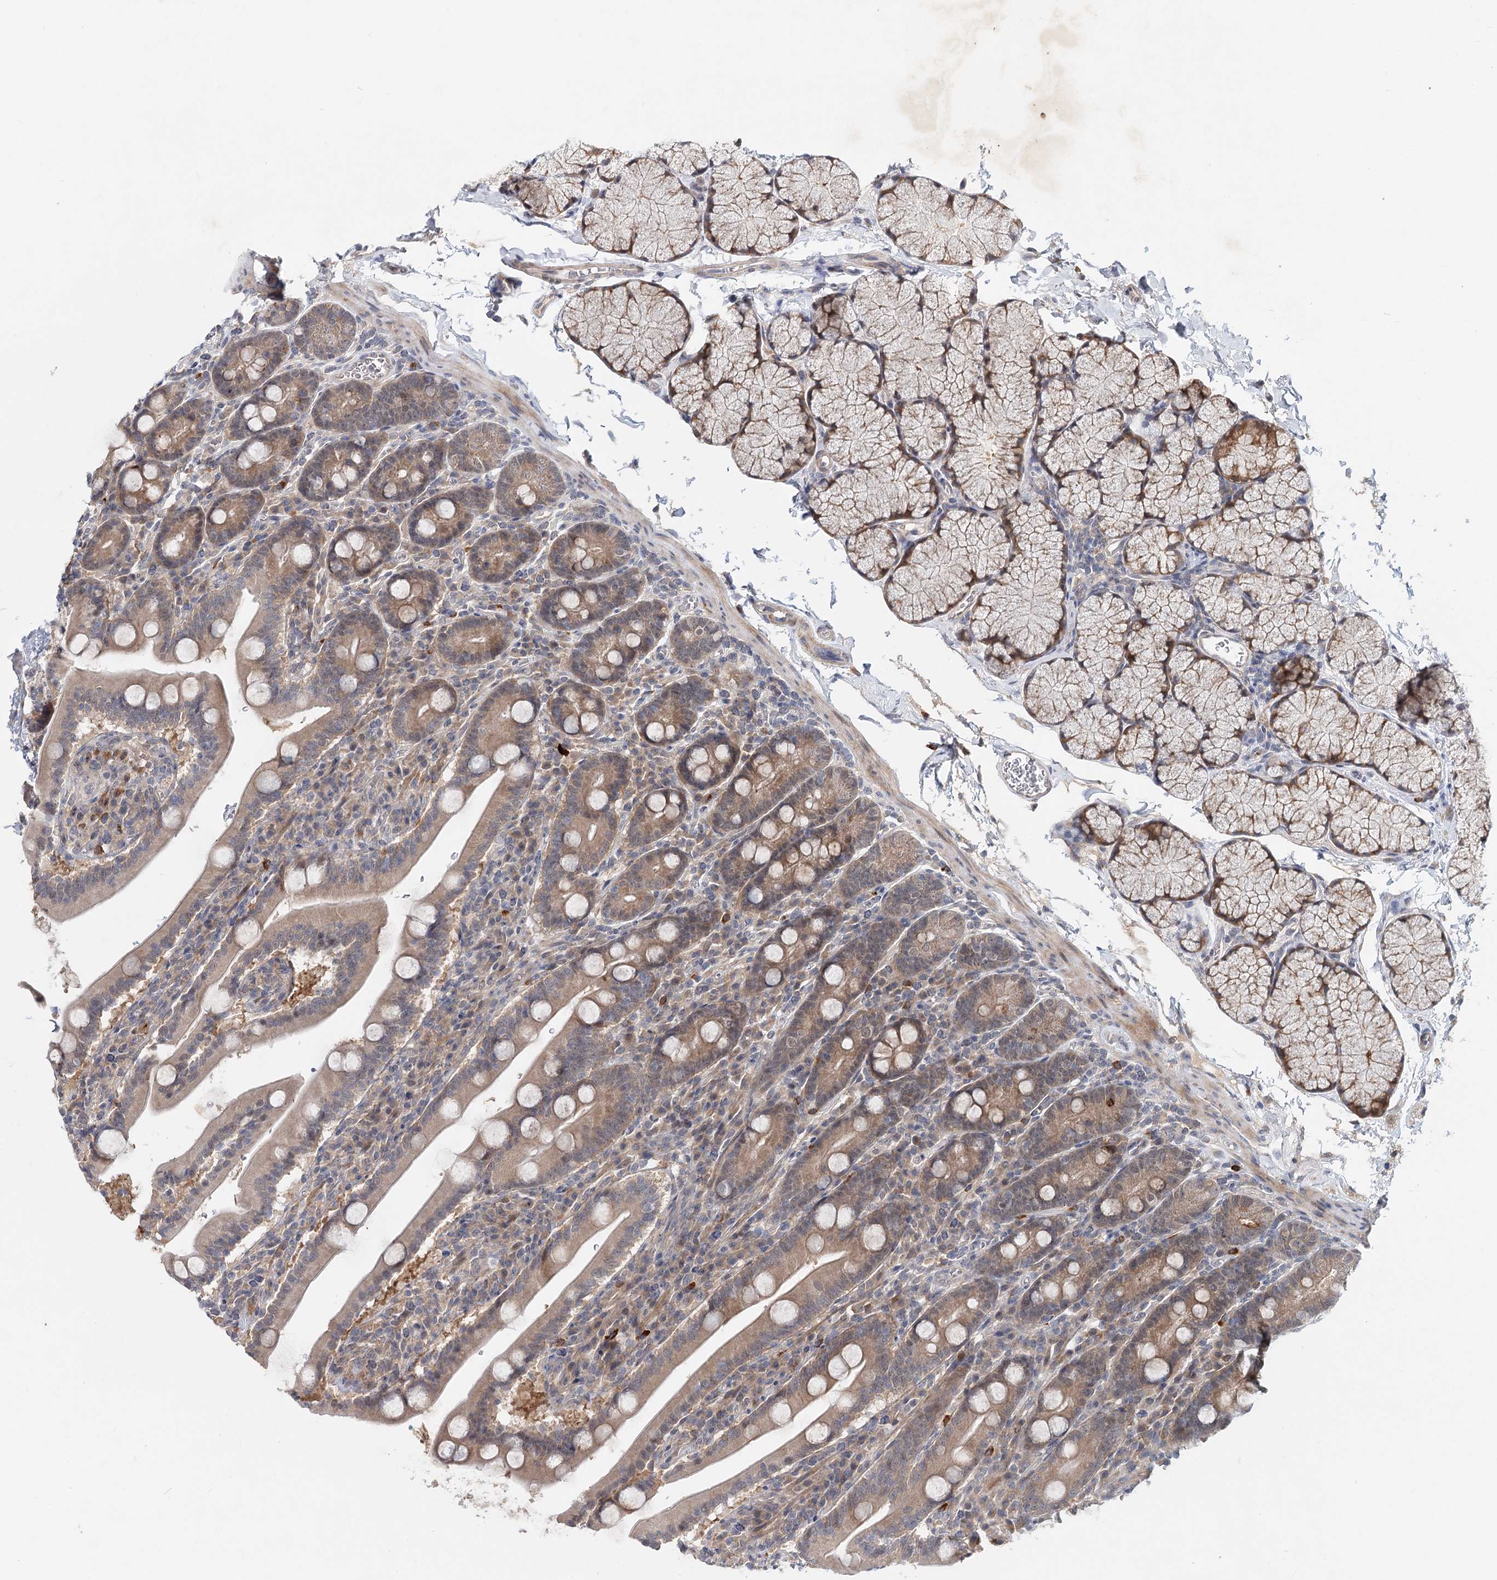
{"staining": {"intensity": "moderate", "quantity": "25%-75%", "location": "cytoplasmic/membranous"}, "tissue": "duodenum", "cell_type": "Glandular cells", "image_type": "normal", "snomed": [{"axis": "morphology", "description": "Normal tissue, NOS"}, {"axis": "topography", "description": "Duodenum"}], "caption": "This is a micrograph of immunohistochemistry (IHC) staining of unremarkable duodenum, which shows moderate expression in the cytoplasmic/membranous of glandular cells.", "gene": "AP3B1", "patient": {"sex": "male", "age": 35}}